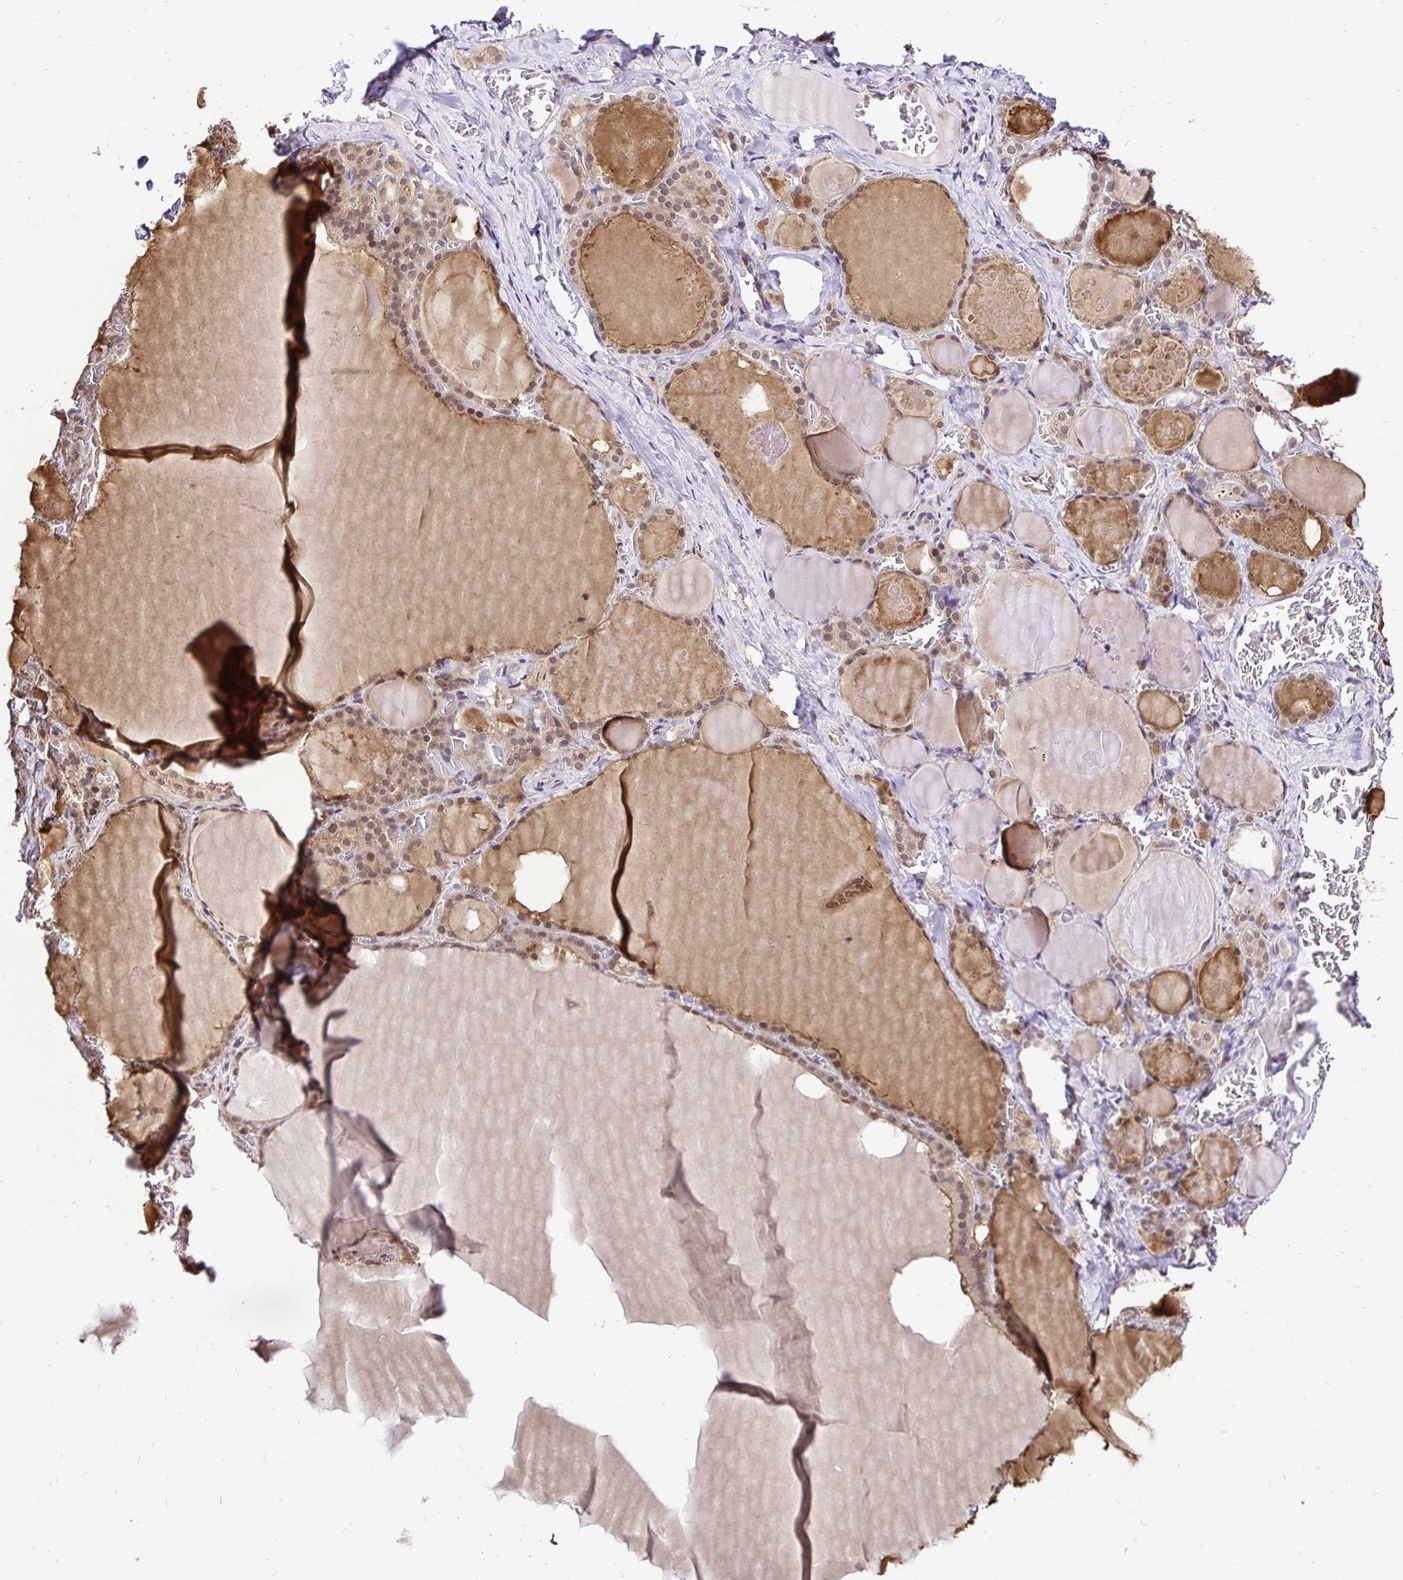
{"staining": {"intensity": "moderate", "quantity": ">75%", "location": "nuclear"}, "tissue": "thyroid gland", "cell_type": "Glandular cells", "image_type": "normal", "snomed": [{"axis": "morphology", "description": "Normal tissue, NOS"}, {"axis": "topography", "description": "Thyroid gland"}], "caption": "Immunohistochemical staining of unremarkable human thyroid gland exhibits medium levels of moderate nuclear staining in about >75% of glandular cells. (DAB IHC, brown staining for protein, blue staining for nuclei).", "gene": "UBE2M", "patient": {"sex": "male", "age": 56}}